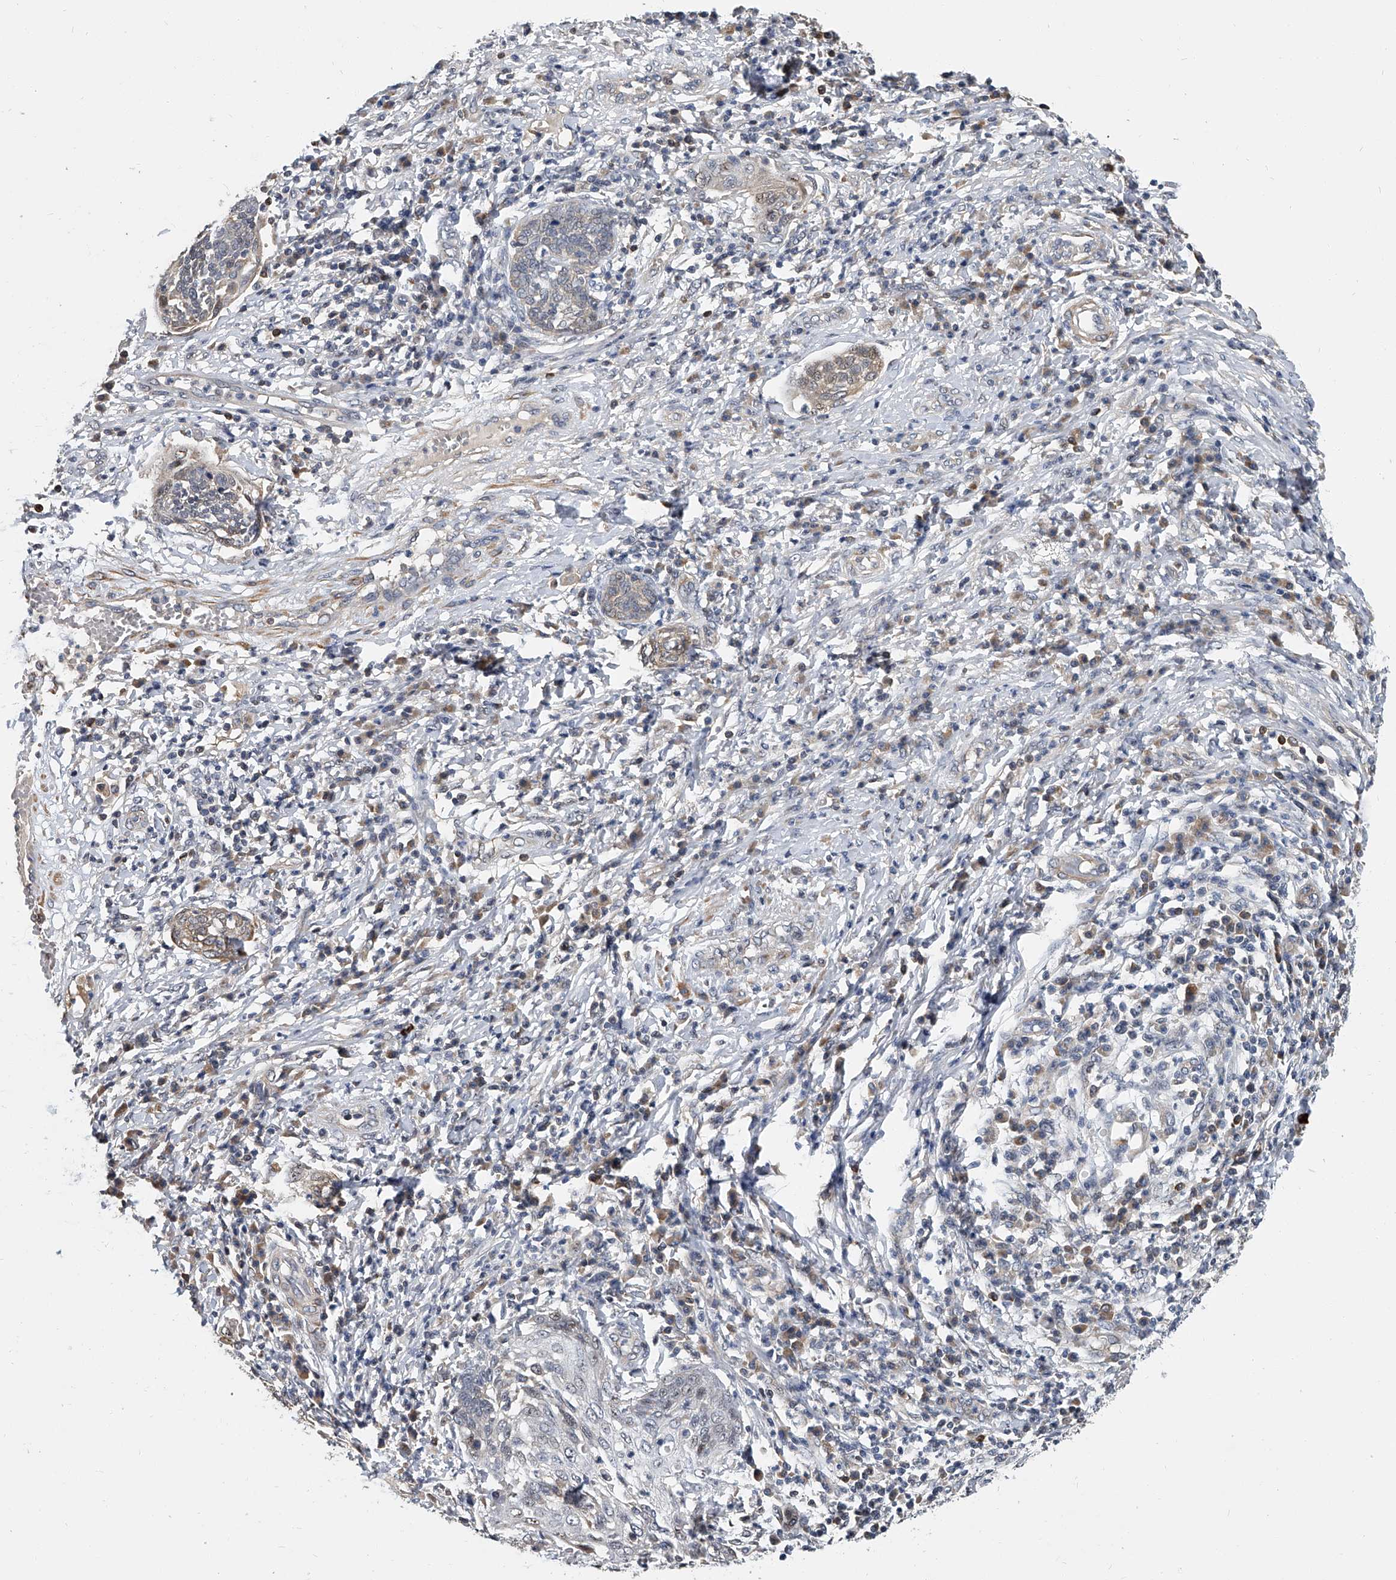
{"staining": {"intensity": "weak", "quantity": "<25%", "location": "cytoplasmic/membranous,nuclear"}, "tissue": "cervical cancer", "cell_type": "Tumor cells", "image_type": "cancer", "snomed": [{"axis": "morphology", "description": "Squamous cell carcinoma, NOS"}, {"axis": "topography", "description": "Cervix"}], "caption": "High magnification brightfield microscopy of cervical cancer (squamous cell carcinoma) stained with DAB (brown) and counterstained with hematoxylin (blue): tumor cells show no significant staining.", "gene": "CD200", "patient": {"sex": "female", "age": 34}}